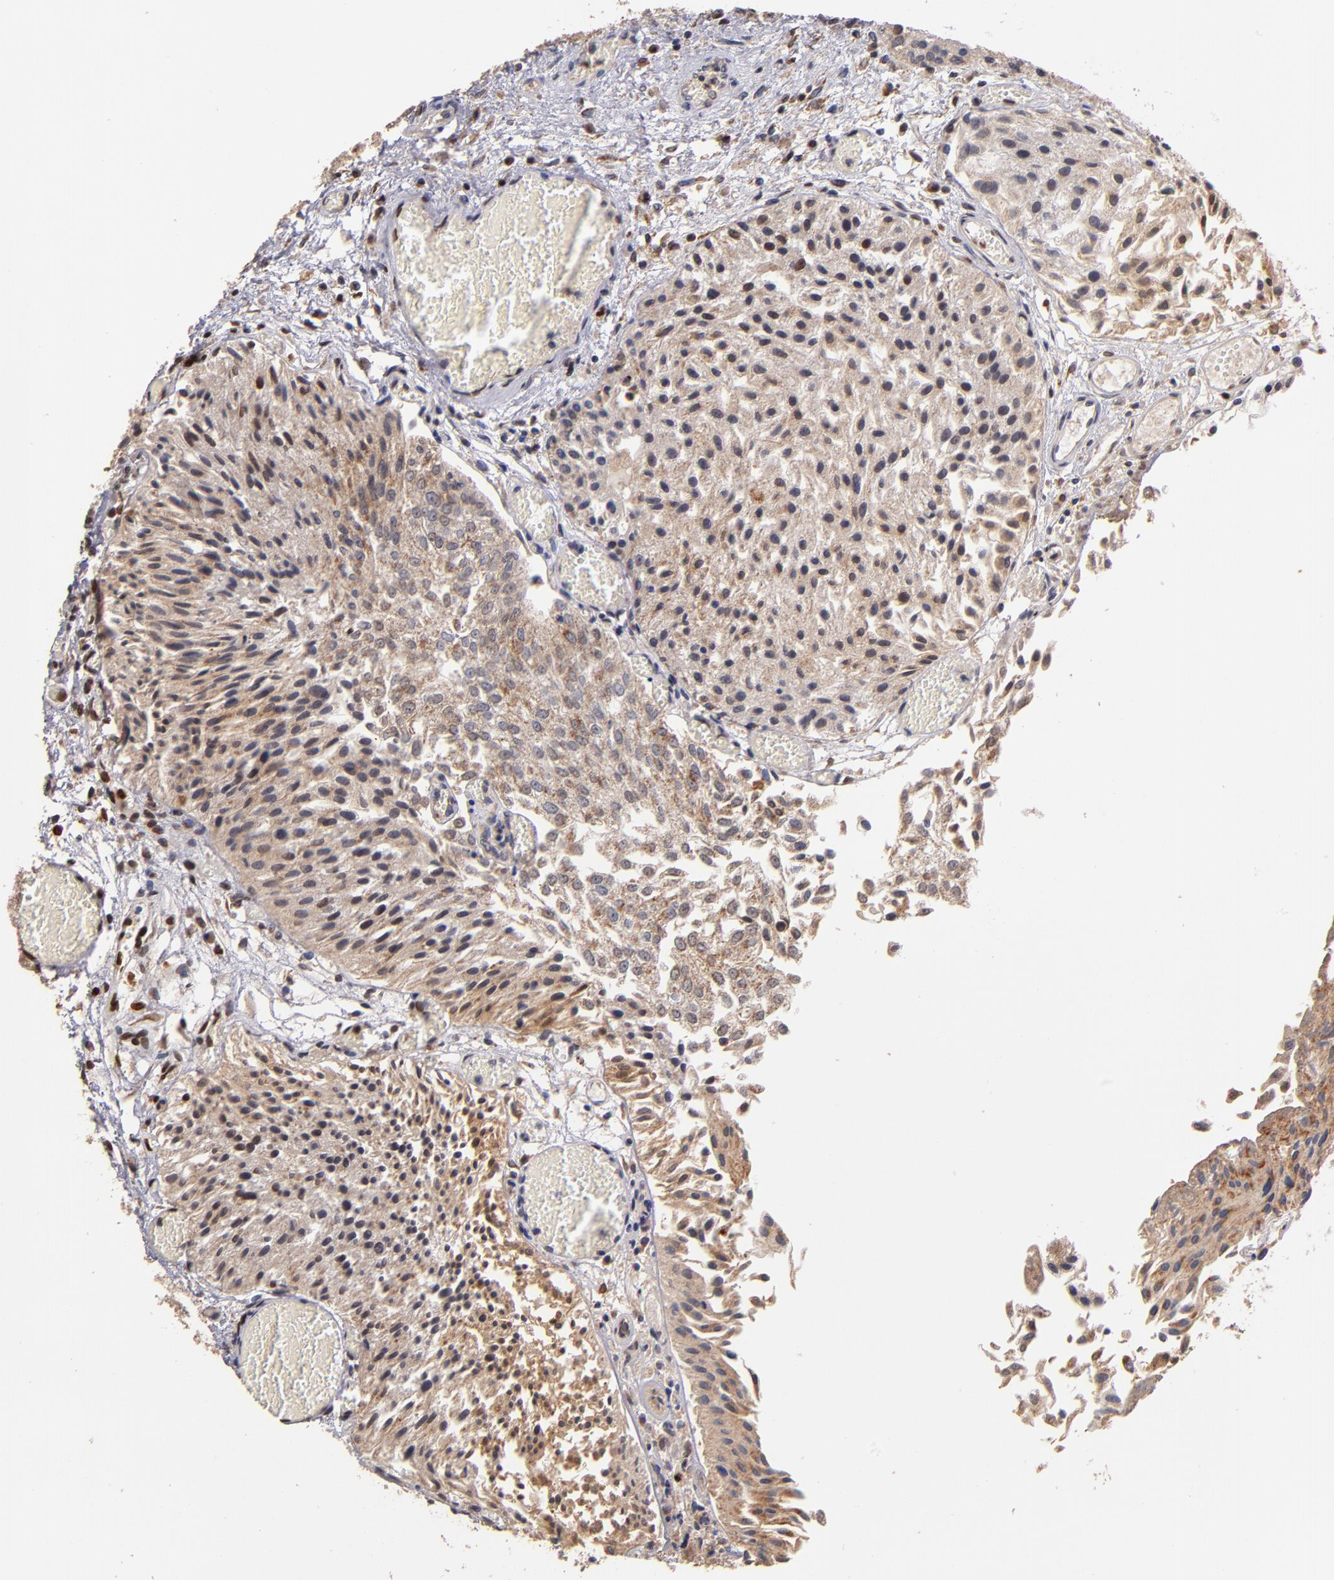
{"staining": {"intensity": "weak", "quantity": ">75%", "location": "cytoplasmic/membranous"}, "tissue": "urothelial cancer", "cell_type": "Tumor cells", "image_type": "cancer", "snomed": [{"axis": "morphology", "description": "Urothelial carcinoma, Low grade"}, {"axis": "topography", "description": "Urinary bladder"}], "caption": "This image demonstrates IHC staining of urothelial carcinoma (low-grade), with low weak cytoplasmic/membranous positivity in approximately >75% of tumor cells.", "gene": "DIABLO", "patient": {"sex": "male", "age": 86}}